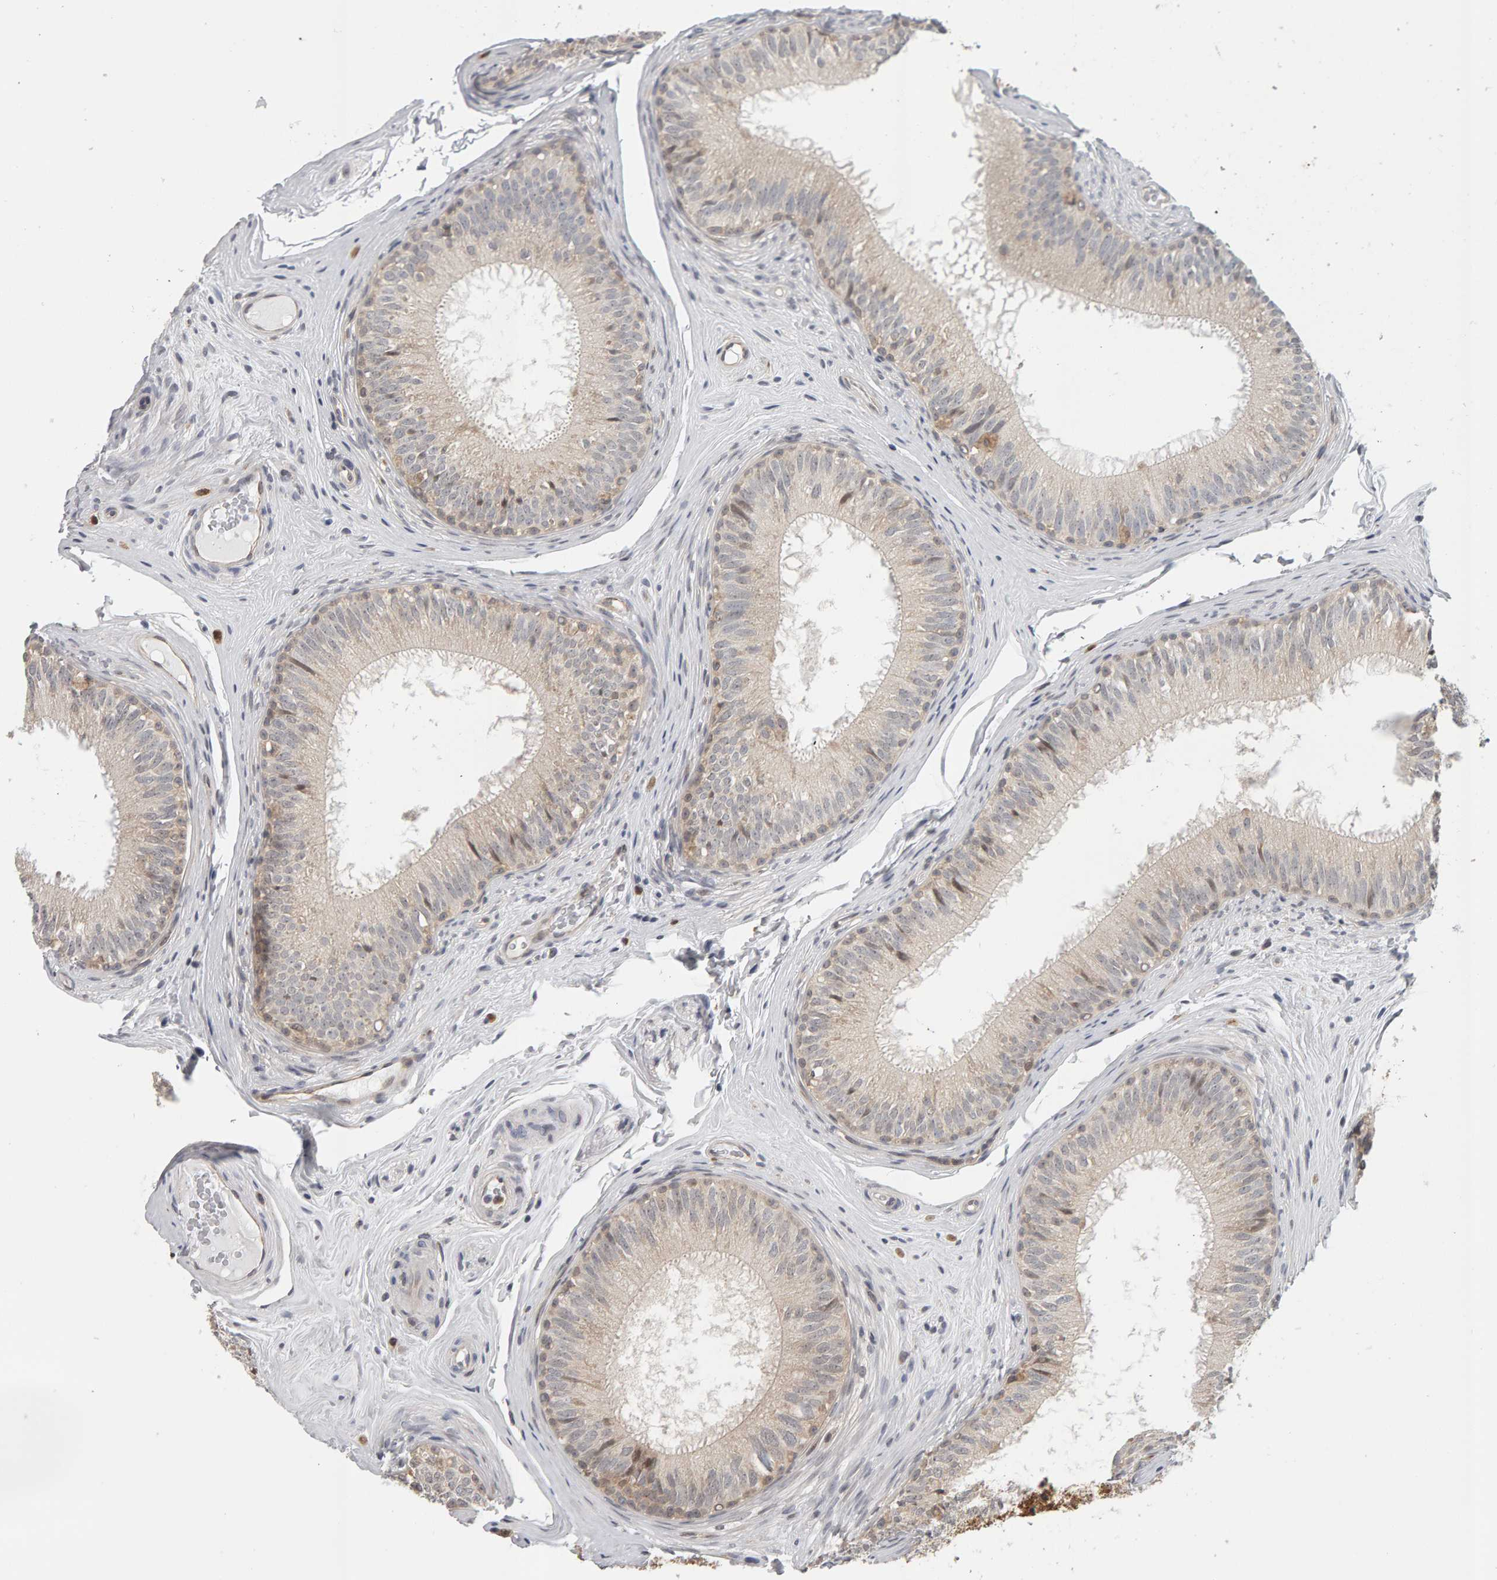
{"staining": {"intensity": "moderate", "quantity": "<25%", "location": "cytoplasmic/membranous"}, "tissue": "epididymis", "cell_type": "Glandular cells", "image_type": "normal", "snomed": [{"axis": "morphology", "description": "Normal tissue, NOS"}, {"axis": "topography", "description": "Epididymis"}], "caption": "Moderate cytoplasmic/membranous staining for a protein is appreciated in approximately <25% of glandular cells of benign epididymis using immunohistochemistry.", "gene": "MSRA", "patient": {"sex": "male", "age": 32}}